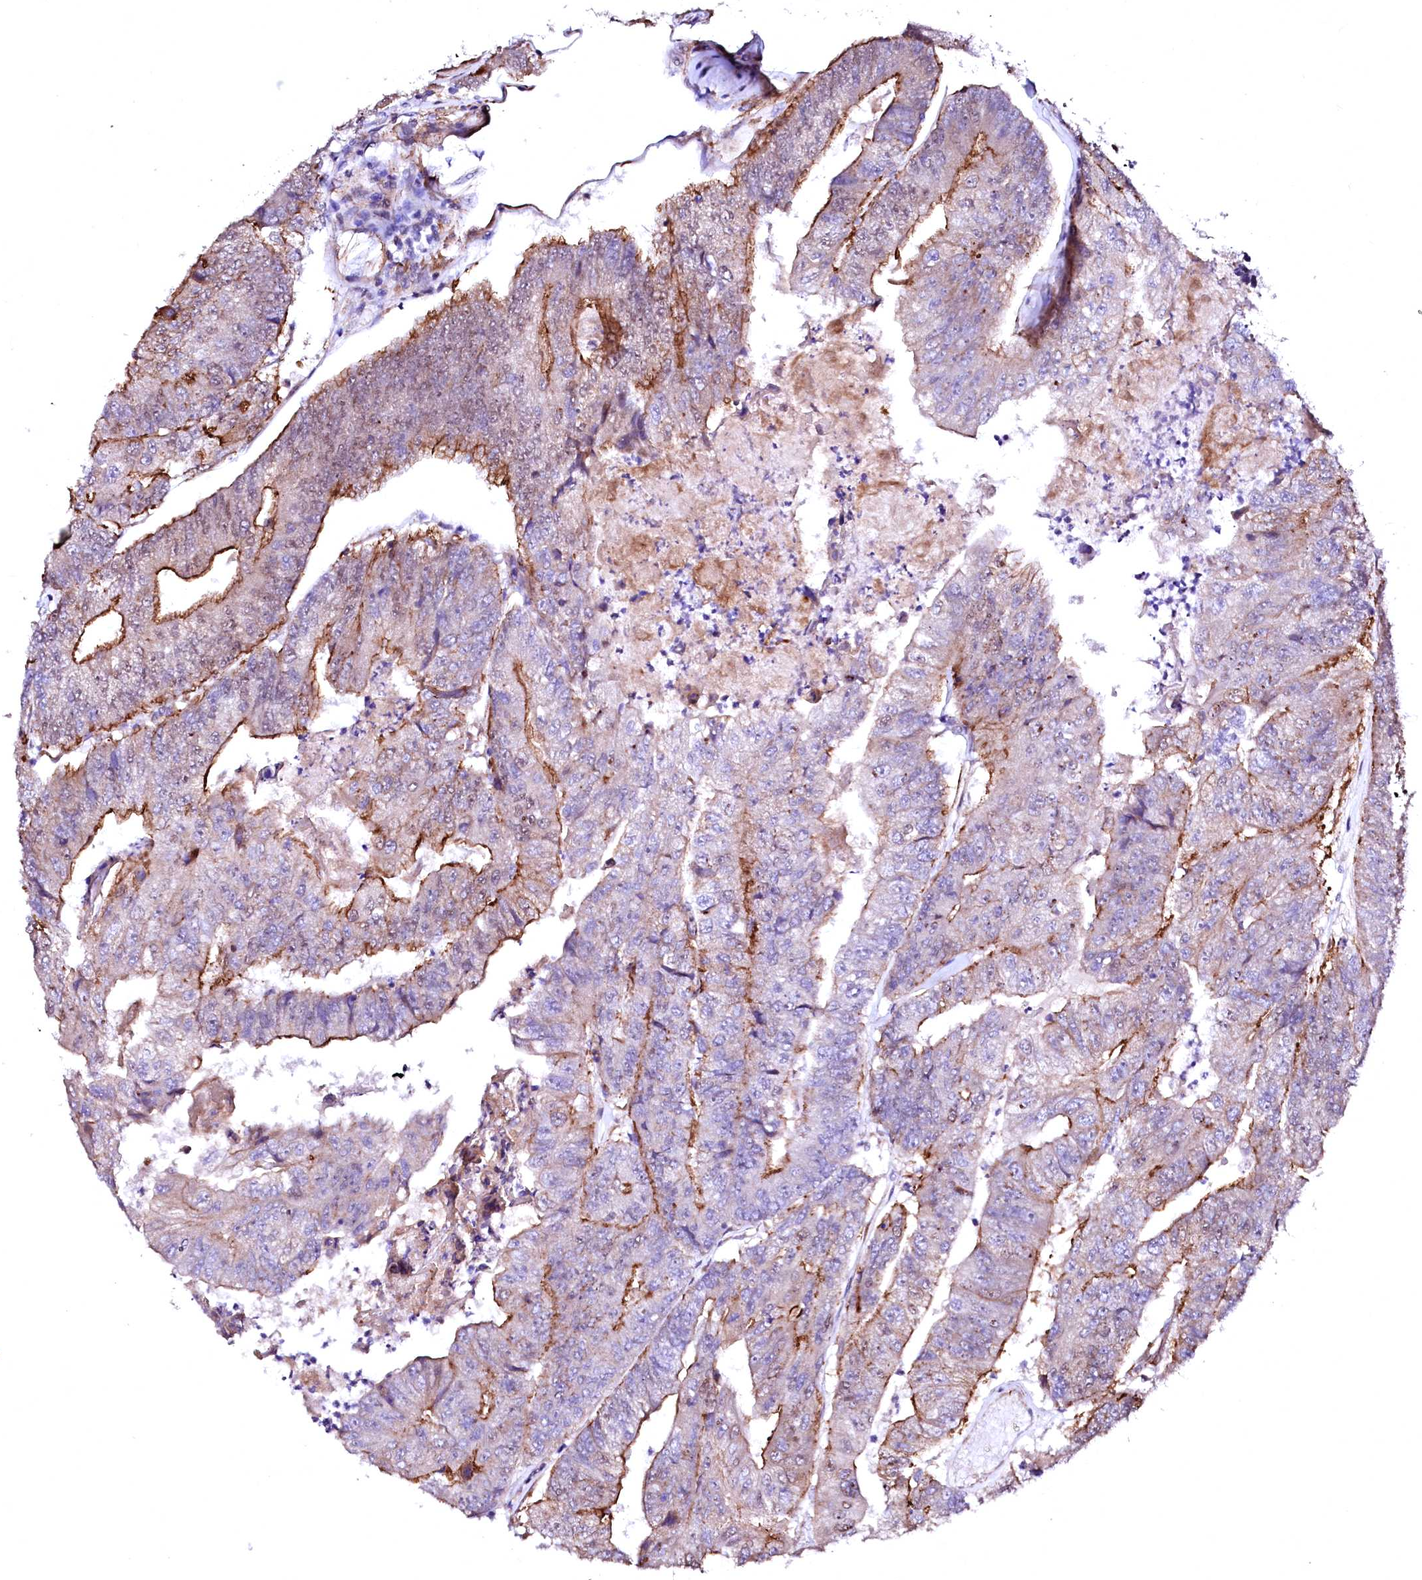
{"staining": {"intensity": "moderate", "quantity": "25%-75%", "location": "cytoplasmic/membranous"}, "tissue": "colorectal cancer", "cell_type": "Tumor cells", "image_type": "cancer", "snomed": [{"axis": "morphology", "description": "Adenocarcinoma, NOS"}, {"axis": "topography", "description": "Colon"}], "caption": "There is medium levels of moderate cytoplasmic/membranous staining in tumor cells of colorectal cancer, as demonstrated by immunohistochemical staining (brown color).", "gene": "GPR176", "patient": {"sex": "female", "age": 67}}